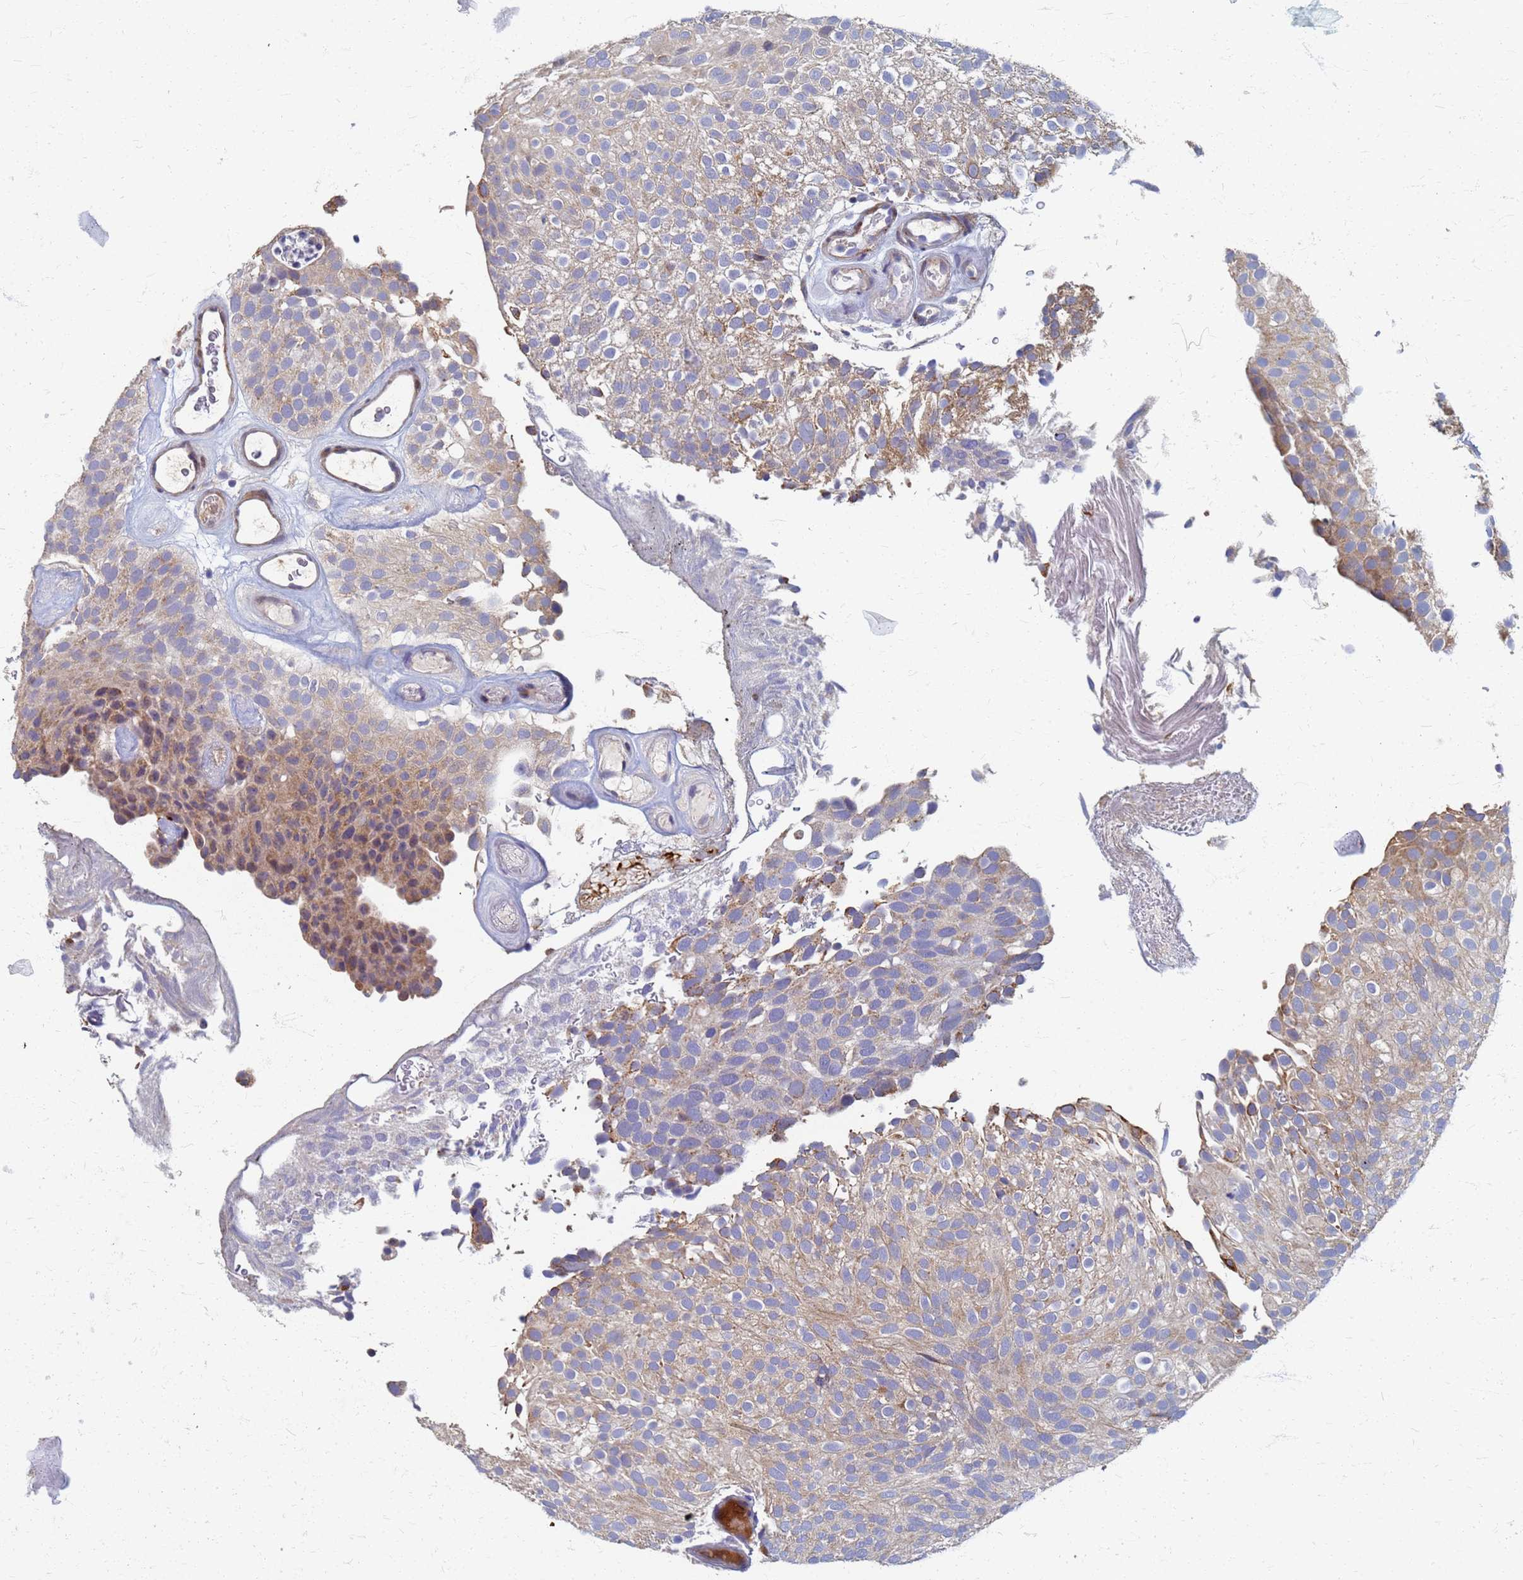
{"staining": {"intensity": "moderate", "quantity": "<25%", "location": "cytoplasmic/membranous"}, "tissue": "urothelial cancer", "cell_type": "Tumor cells", "image_type": "cancer", "snomed": [{"axis": "morphology", "description": "Urothelial carcinoma, Low grade"}, {"axis": "topography", "description": "Urinary bladder"}], "caption": "Approximately <25% of tumor cells in urothelial cancer show moderate cytoplasmic/membranous protein staining as visualized by brown immunohistochemical staining.", "gene": "ATPAF1", "patient": {"sex": "male", "age": 78}}